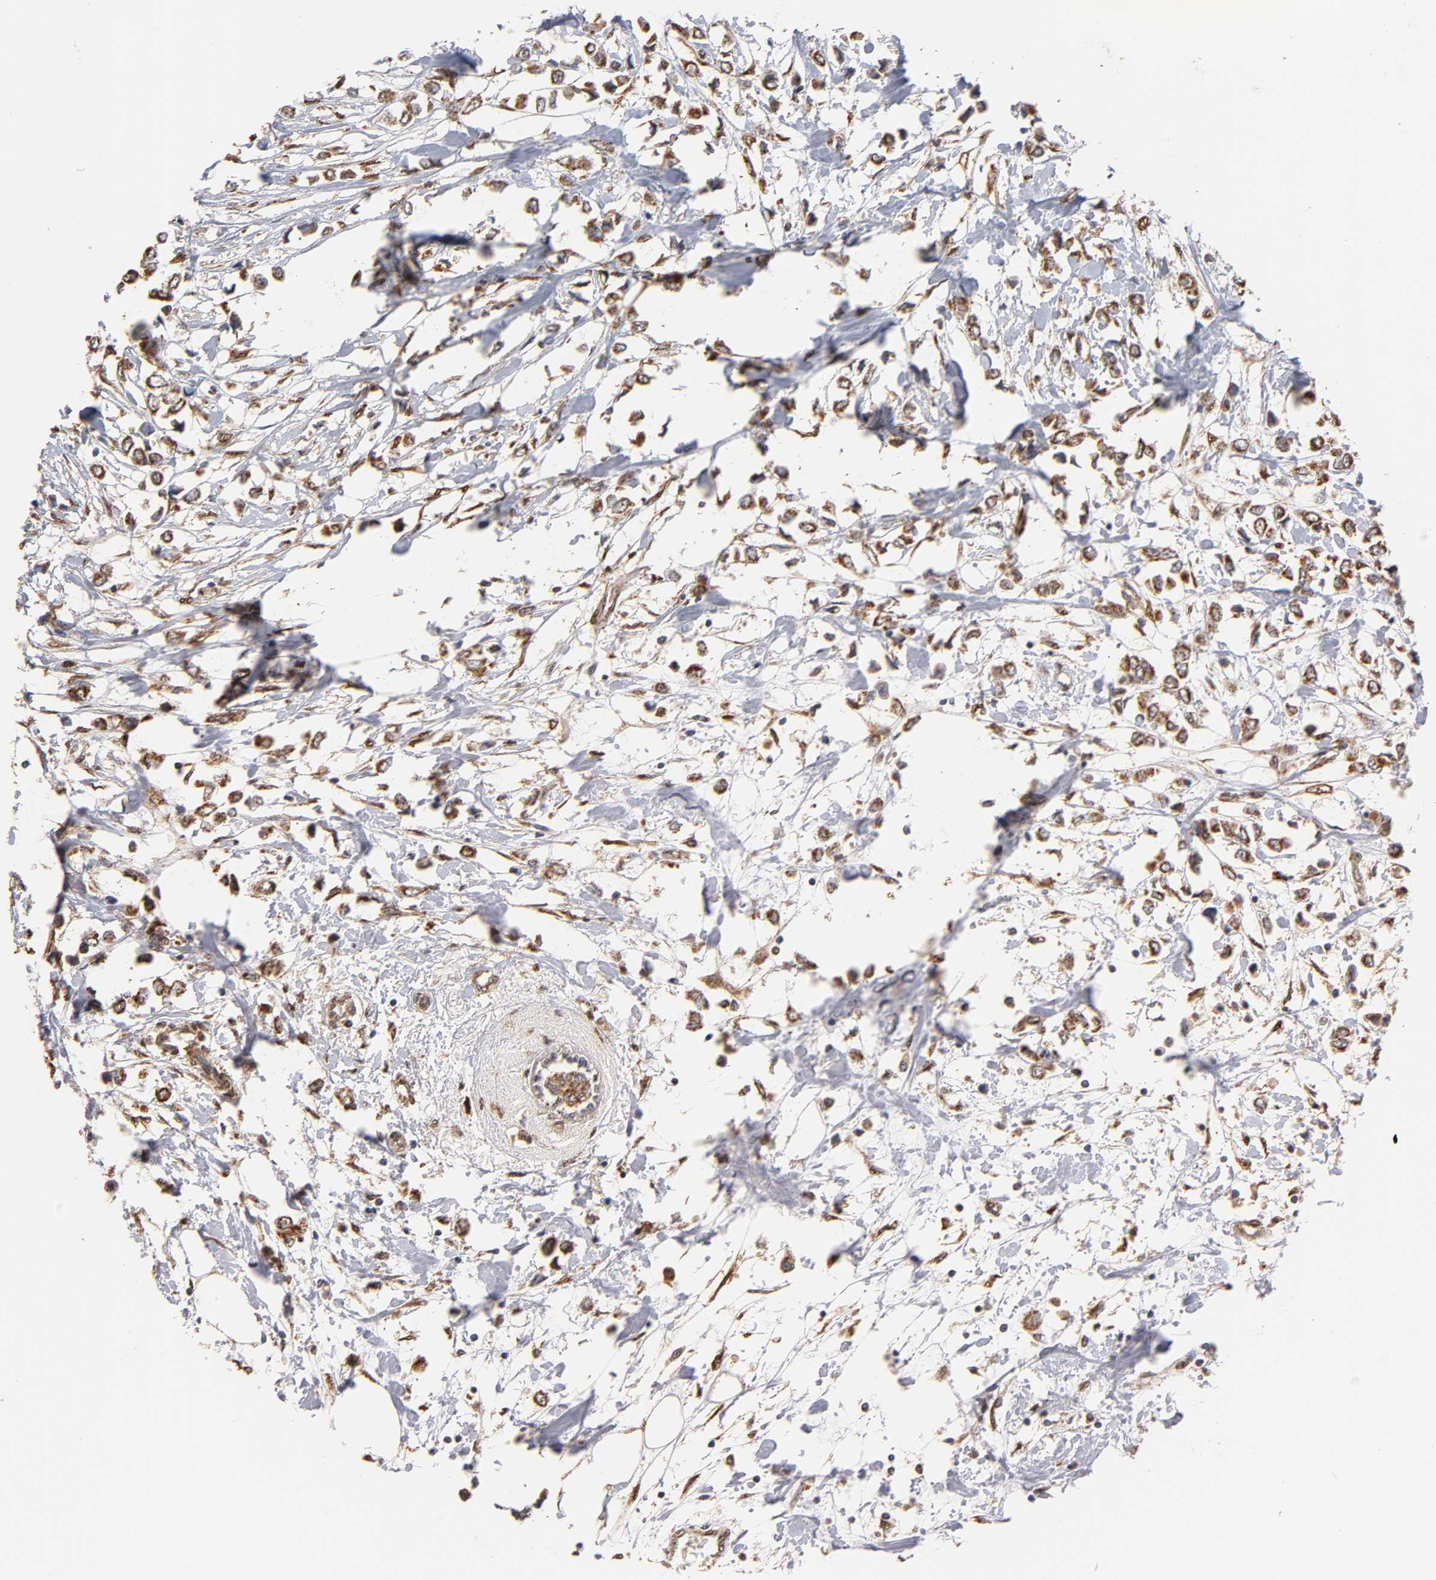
{"staining": {"intensity": "moderate", "quantity": ">75%", "location": "cytoplasmic/membranous"}, "tissue": "breast cancer", "cell_type": "Tumor cells", "image_type": "cancer", "snomed": [{"axis": "morphology", "description": "Lobular carcinoma"}, {"axis": "topography", "description": "Breast"}], "caption": "Breast cancer was stained to show a protein in brown. There is medium levels of moderate cytoplasmic/membranous positivity in about >75% of tumor cells.", "gene": "PKN1", "patient": {"sex": "female", "age": 51}}